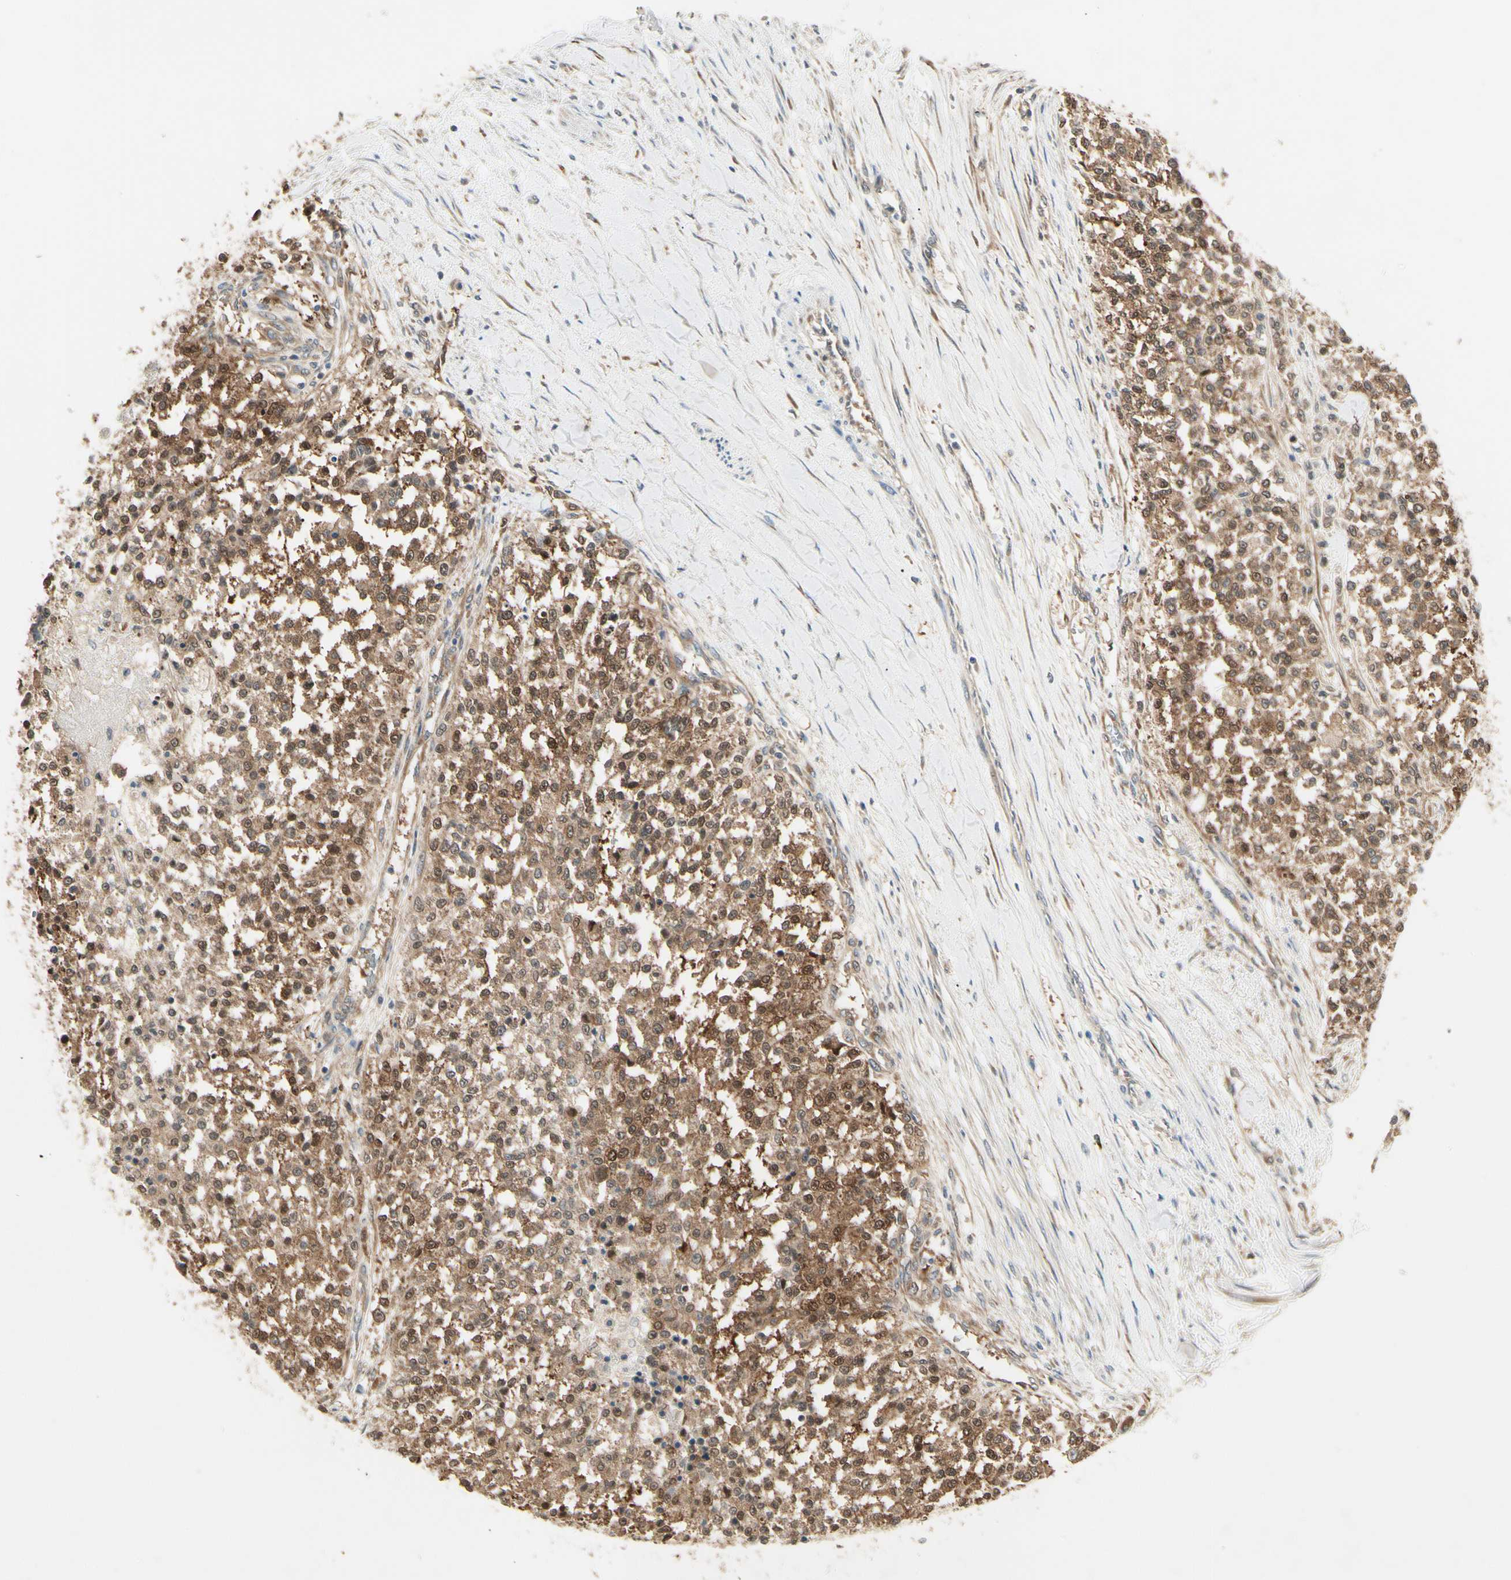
{"staining": {"intensity": "moderate", "quantity": ">75%", "location": "cytoplasmic/membranous,nuclear"}, "tissue": "testis cancer", "cell_type": "Tumor cells", "image_type": "cancer", "snomed": [{"axis": "morphology", "description": "Seminoma, NOS"}, {"axis": "topography", "description": "Testis"}], "caption": "A high-resolution micrograph shows immunohistochemistry staining of testis cancer (seminoma), which displays moderate cytoplasmic/membranous and nuclear expression in about >75% of tumor cells.", "gene": "NME1-NME2", "patient": {"sex": "male", "age": 59}}